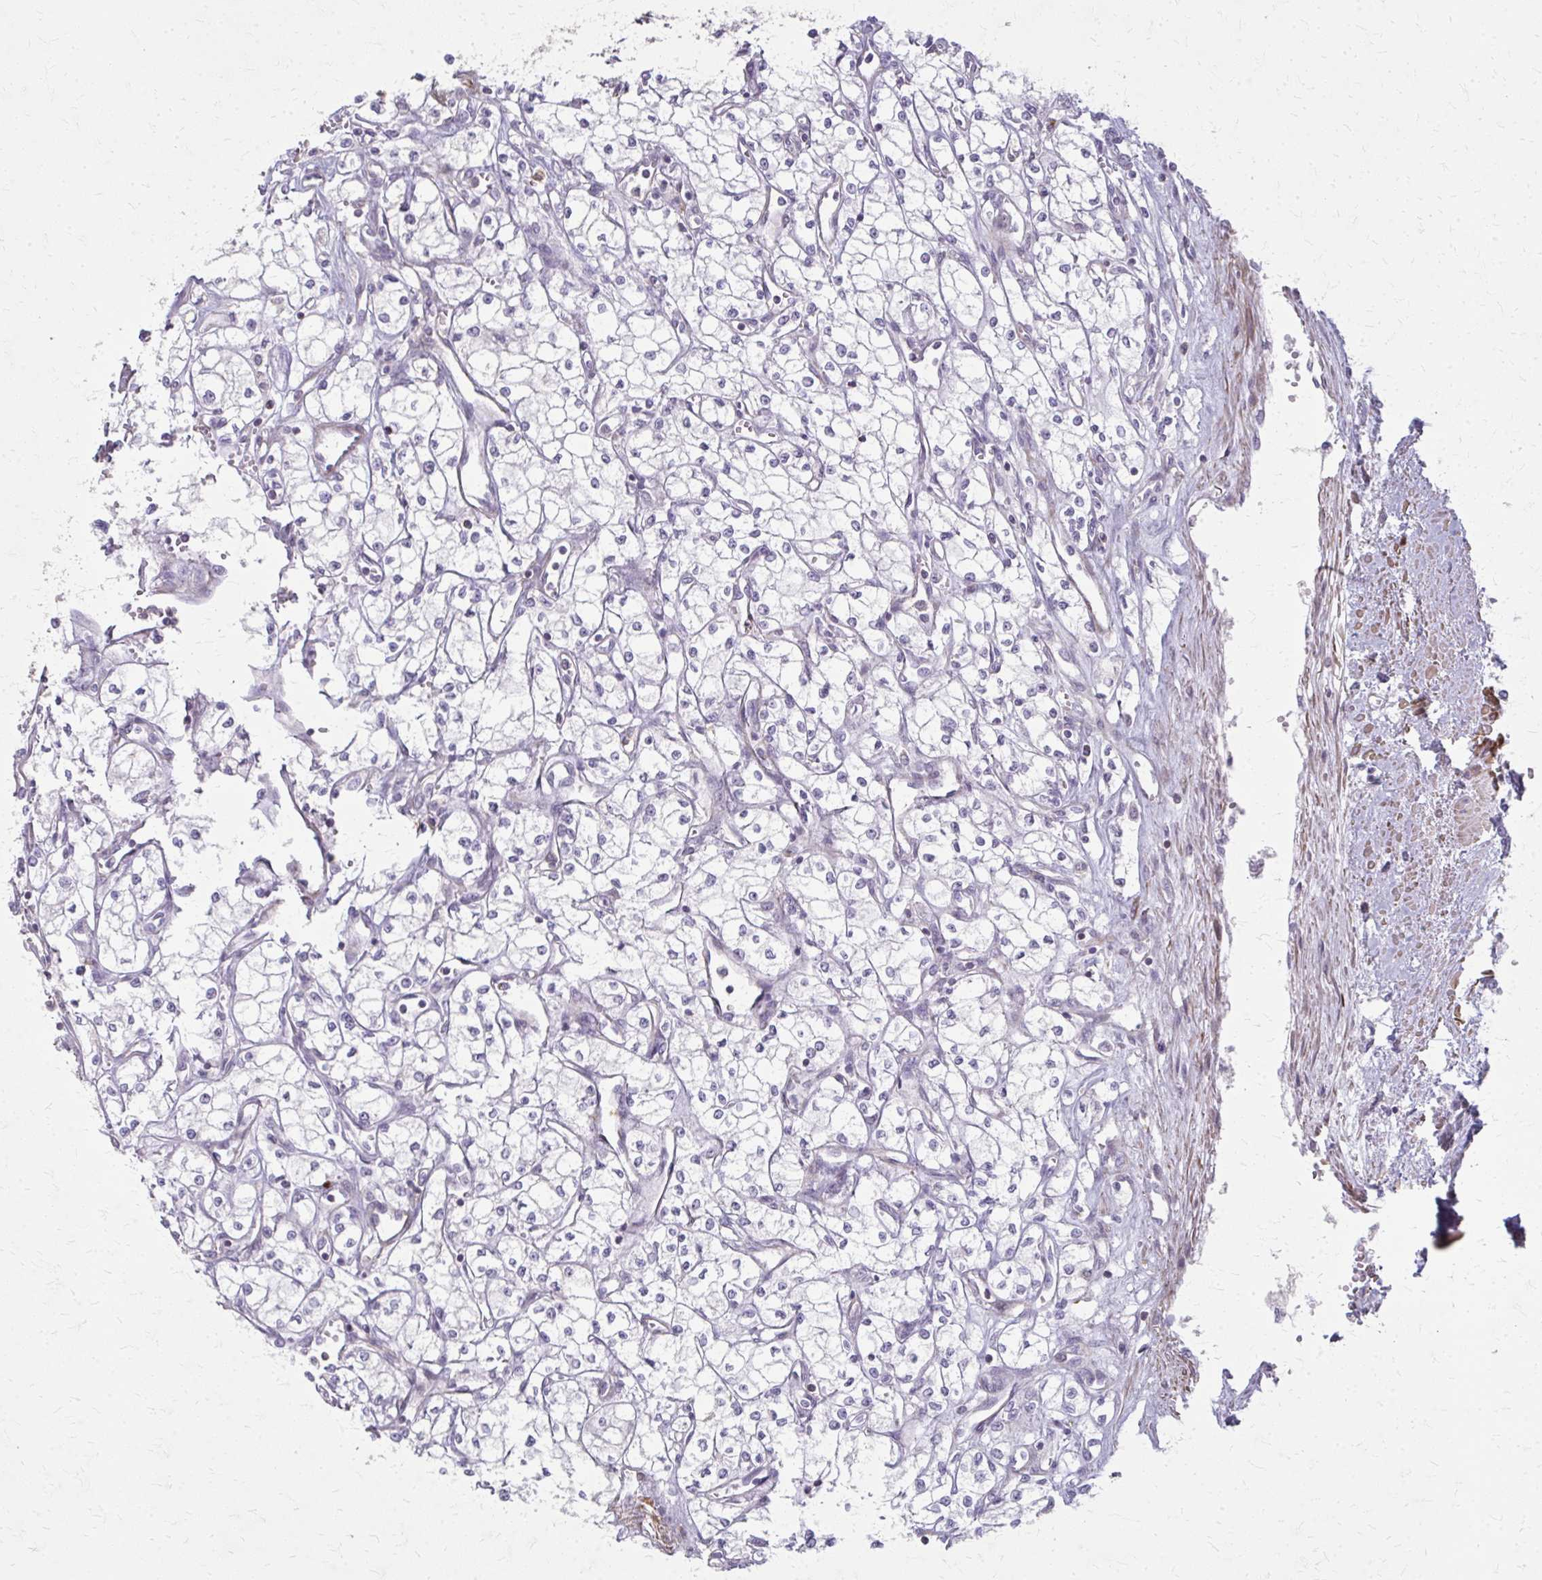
{"staining": {"intensity": "negative", "quantity": "none", "location": "none"}, "tissue": "renal cancer", "cell_type": "Tumor cells", "image_type": "cancer", "snomed": [{"axis": "morphology", "description": "Adenocarcinoma, NOS"}, {"axis": "topography", "description": "Kidney"}], "caption": "Immunohistochemical staining of human renal cancer displays no significant staining in tumor cells.", "gene": "TENM4", "patient": {"sex": "male", "age": 59}}